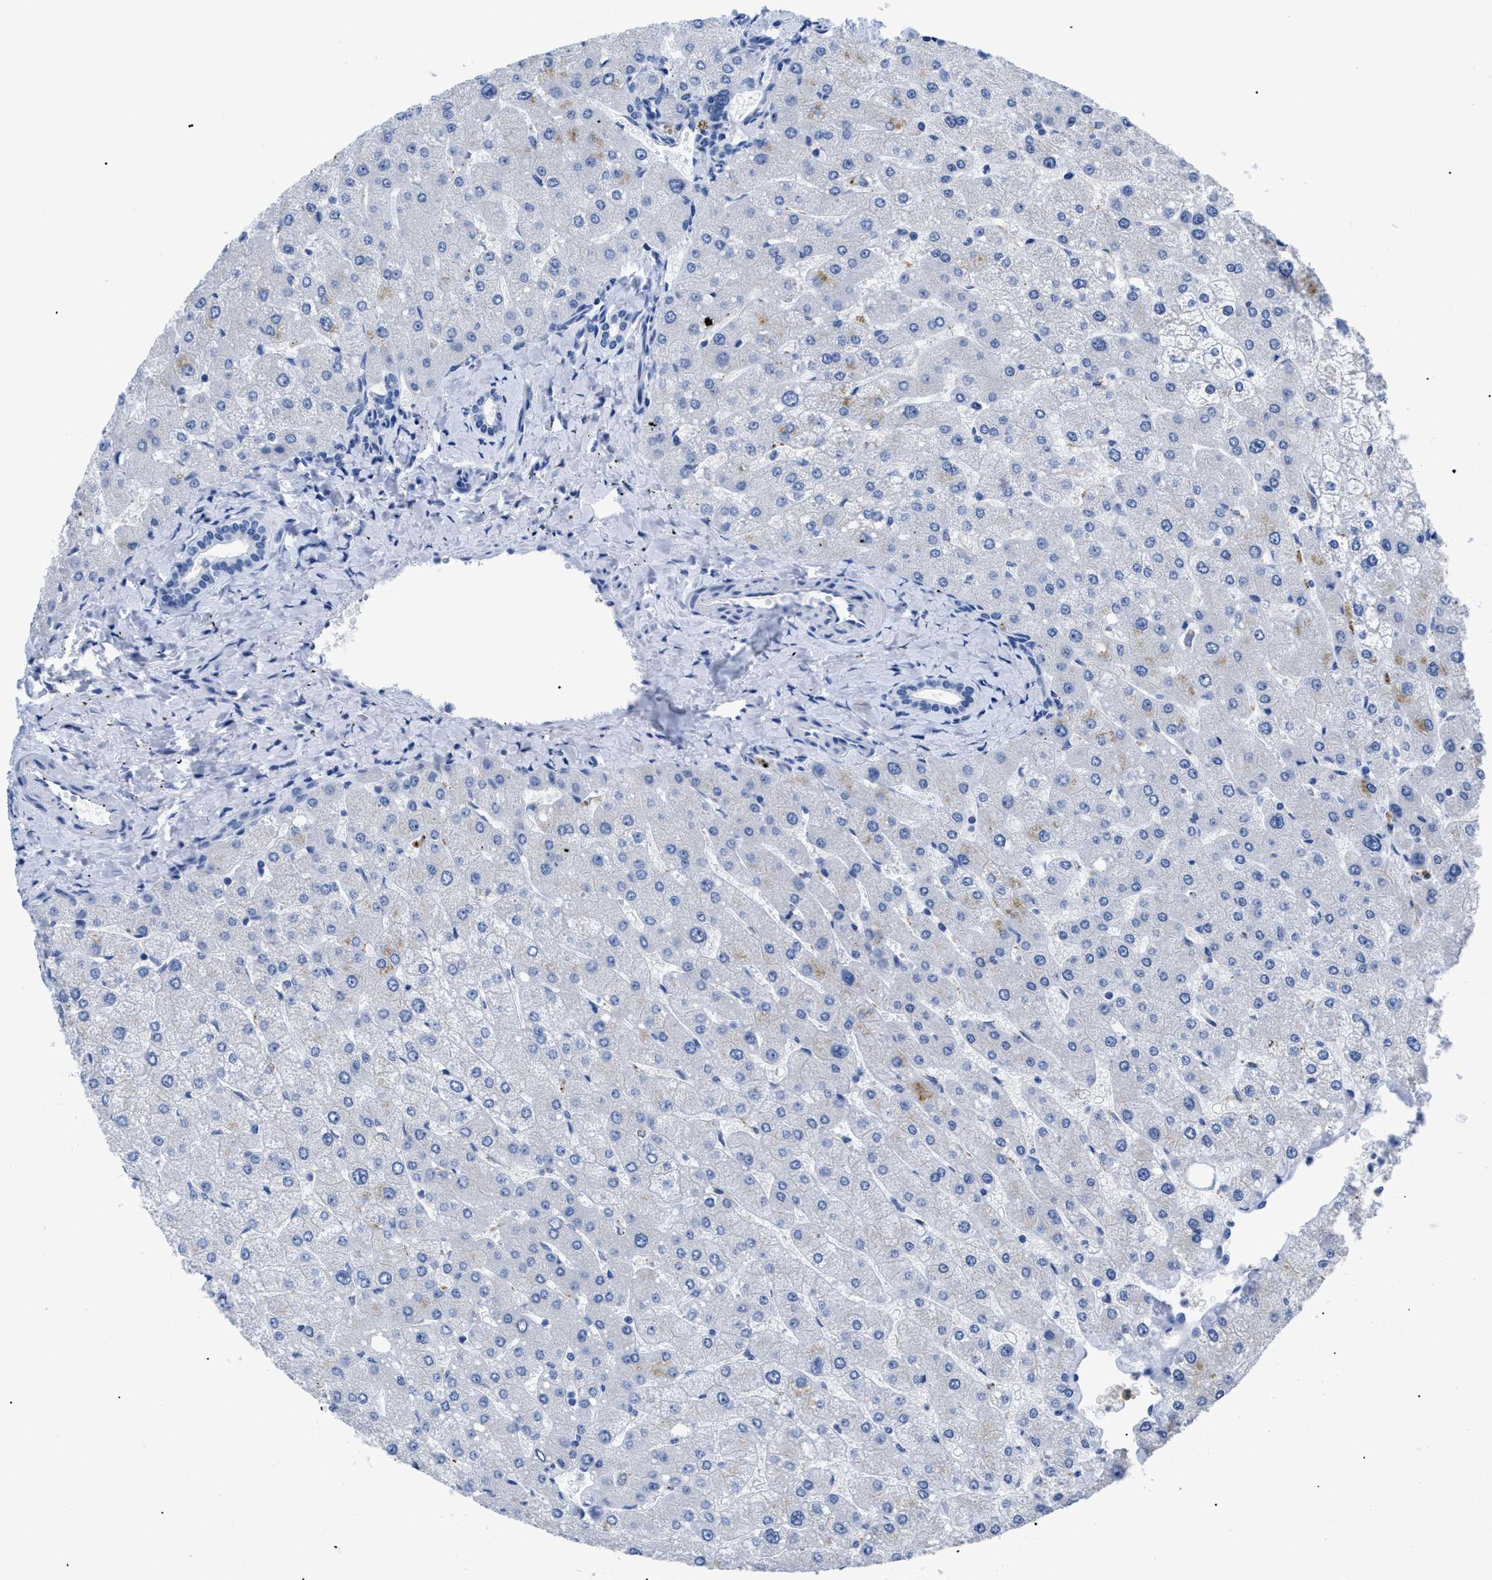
{"staining": {"intensity": "negative", "quantity": "none", "location": "none"}, "tissue": "liver", "cell_type": "Cholangiocytes", "image_type": "normal", "snomed": [{"axis": "morphology", "description": "Normal tissue, NOS"}, {"axis": "topography", "description": "Liver"}], "caption": "Immunohistochemistry (IHC) histopathology image of benign liver: liver stained with DAB reveals no significant protein staining in cholangiocytes. Brightfield microscopy of immunohistochemistry stained with DAB (brown) and hematoxylin (blue), captured at high magnification.", "gene": "APOBEC2", "patient": {"sex": "male", "age": 55}}